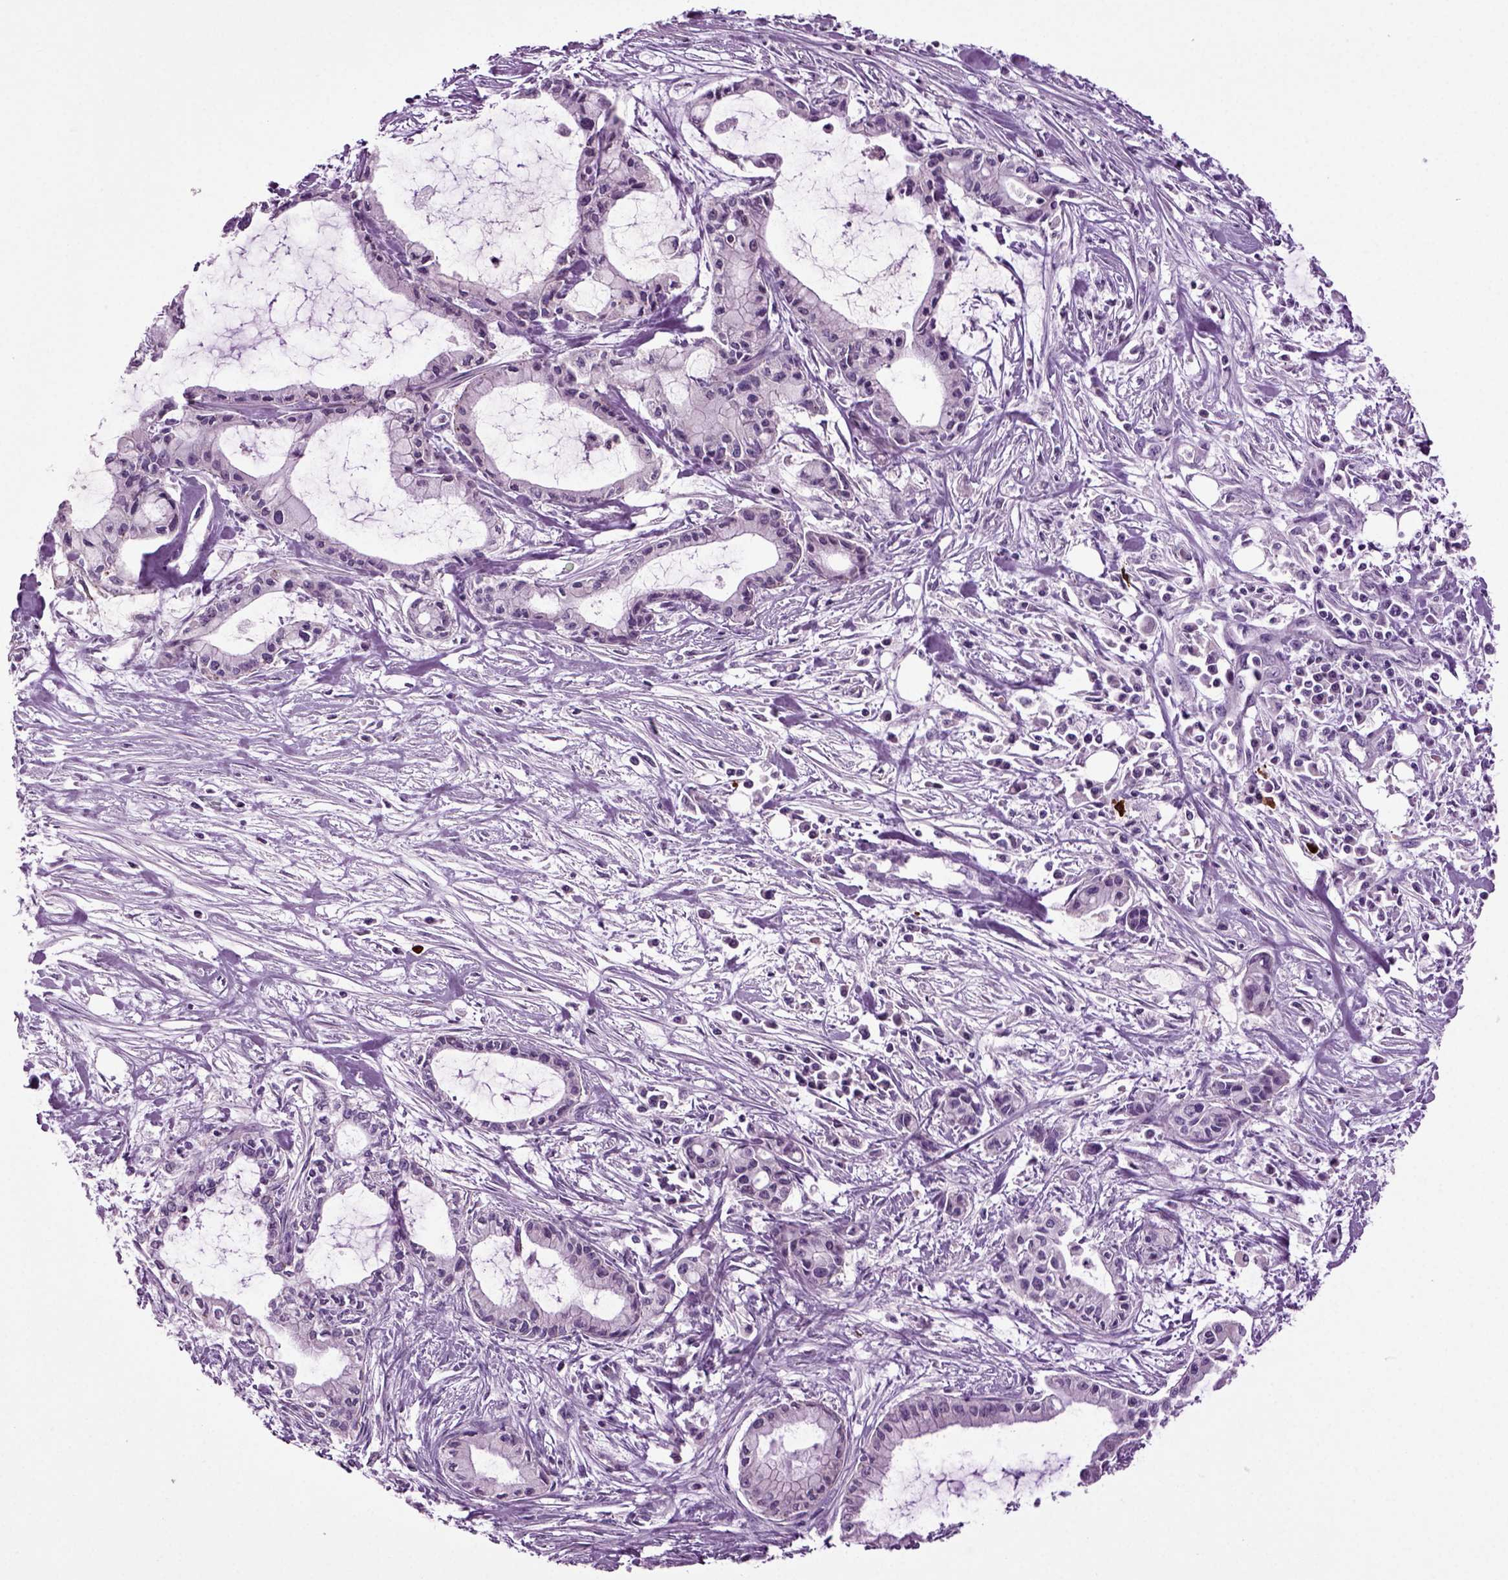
{"staining": {"intensity": "negative", "quantity": "none", "location": "none"}, "tissue": "pancreatic cancer", "cell_type": "Tumor cells", "image_type": "cancer", "snomed": [{"axis": "morphology", "description": "Adenocarcinoma, NOS"}, {"axis": "topography", "description": "Pancreas"}], "caption": "Immunohistochemical staining of human pancreatic cancer demonstrates no significant staining in tumor cells.", "gene": "FGF11", "patient": {"sex": "male", "age": 48}}